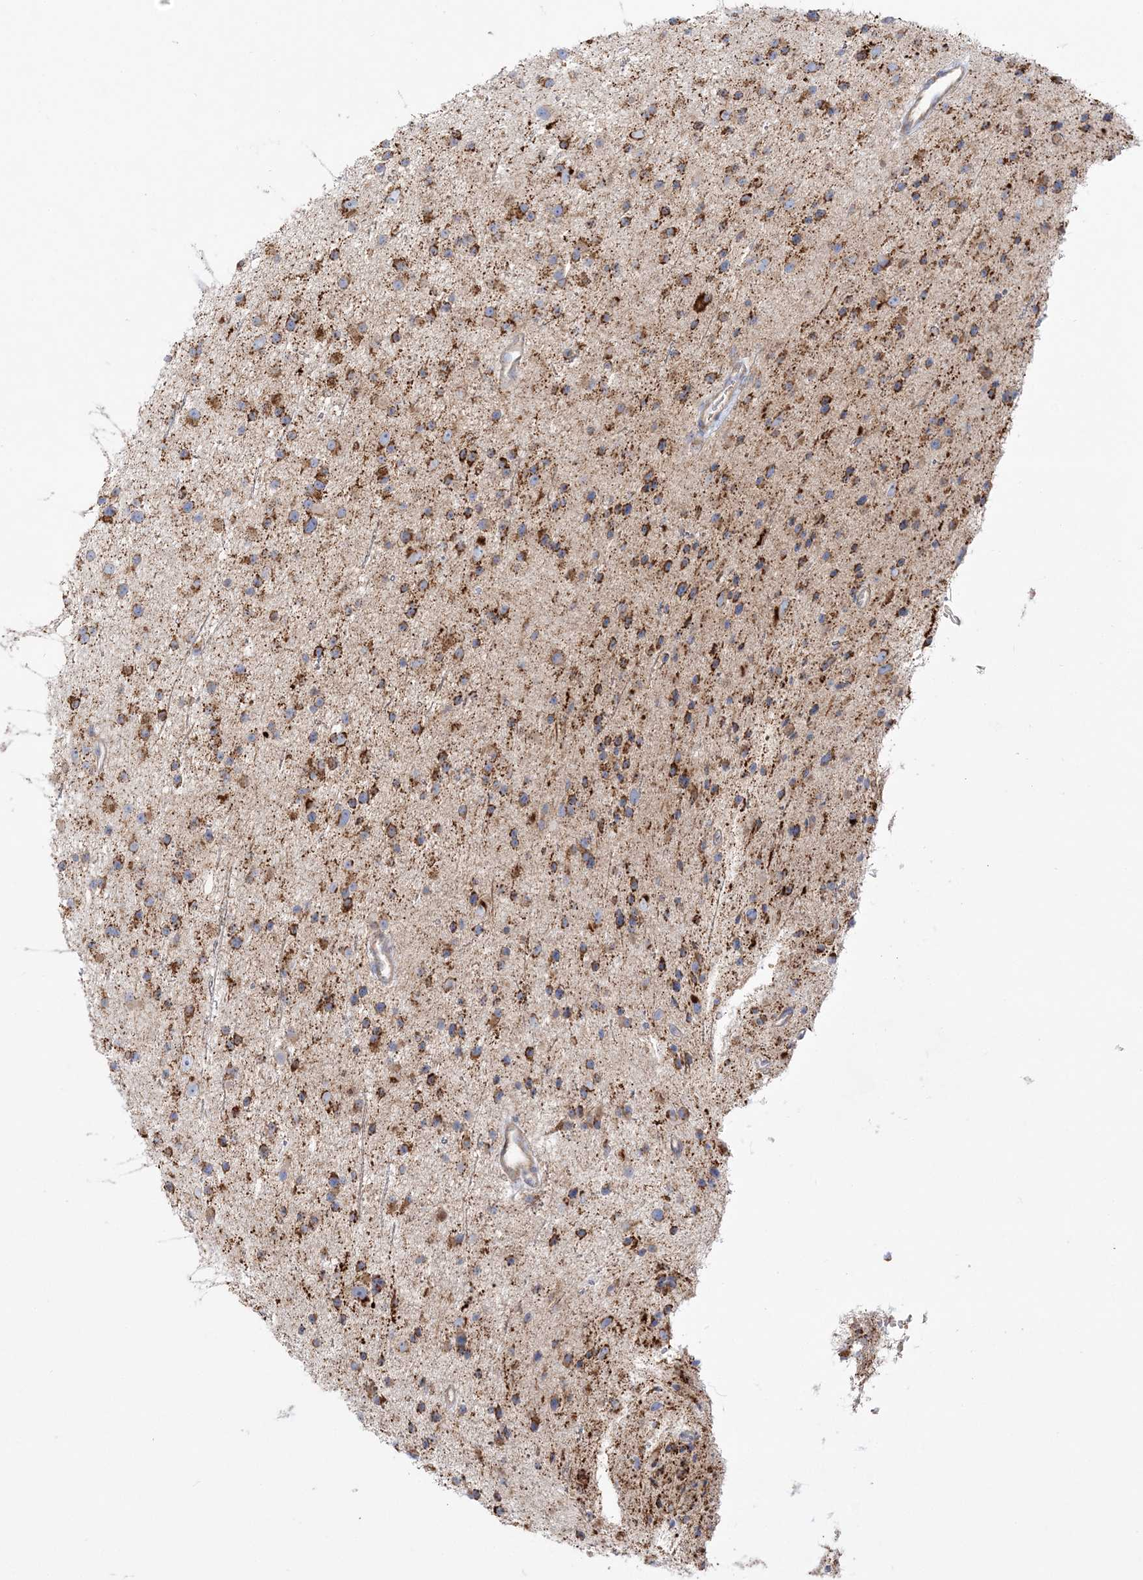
{"staining": {"intensity": "moderate", "quantity": ">75%", "location": "cytoplasmic/membranous"}, "tissue": "glioma", "cell_type": "Tumor cells", "image_type": "cancer", "snomed": [{"axis": "morphology", "description": "Glioma, malignant, Low grade"}, {"axis": "topography", "description": "Cerebral cortex"}], "caption": "About >75% of tumor cells in malignant glioma (low-grade) exhibit moderate cytoplasmic/membranous protein expression as visualized by brown immunohistochemical staining.", "gene": "TBC1D14", "patient": {"sex": "female", "age": 39}}